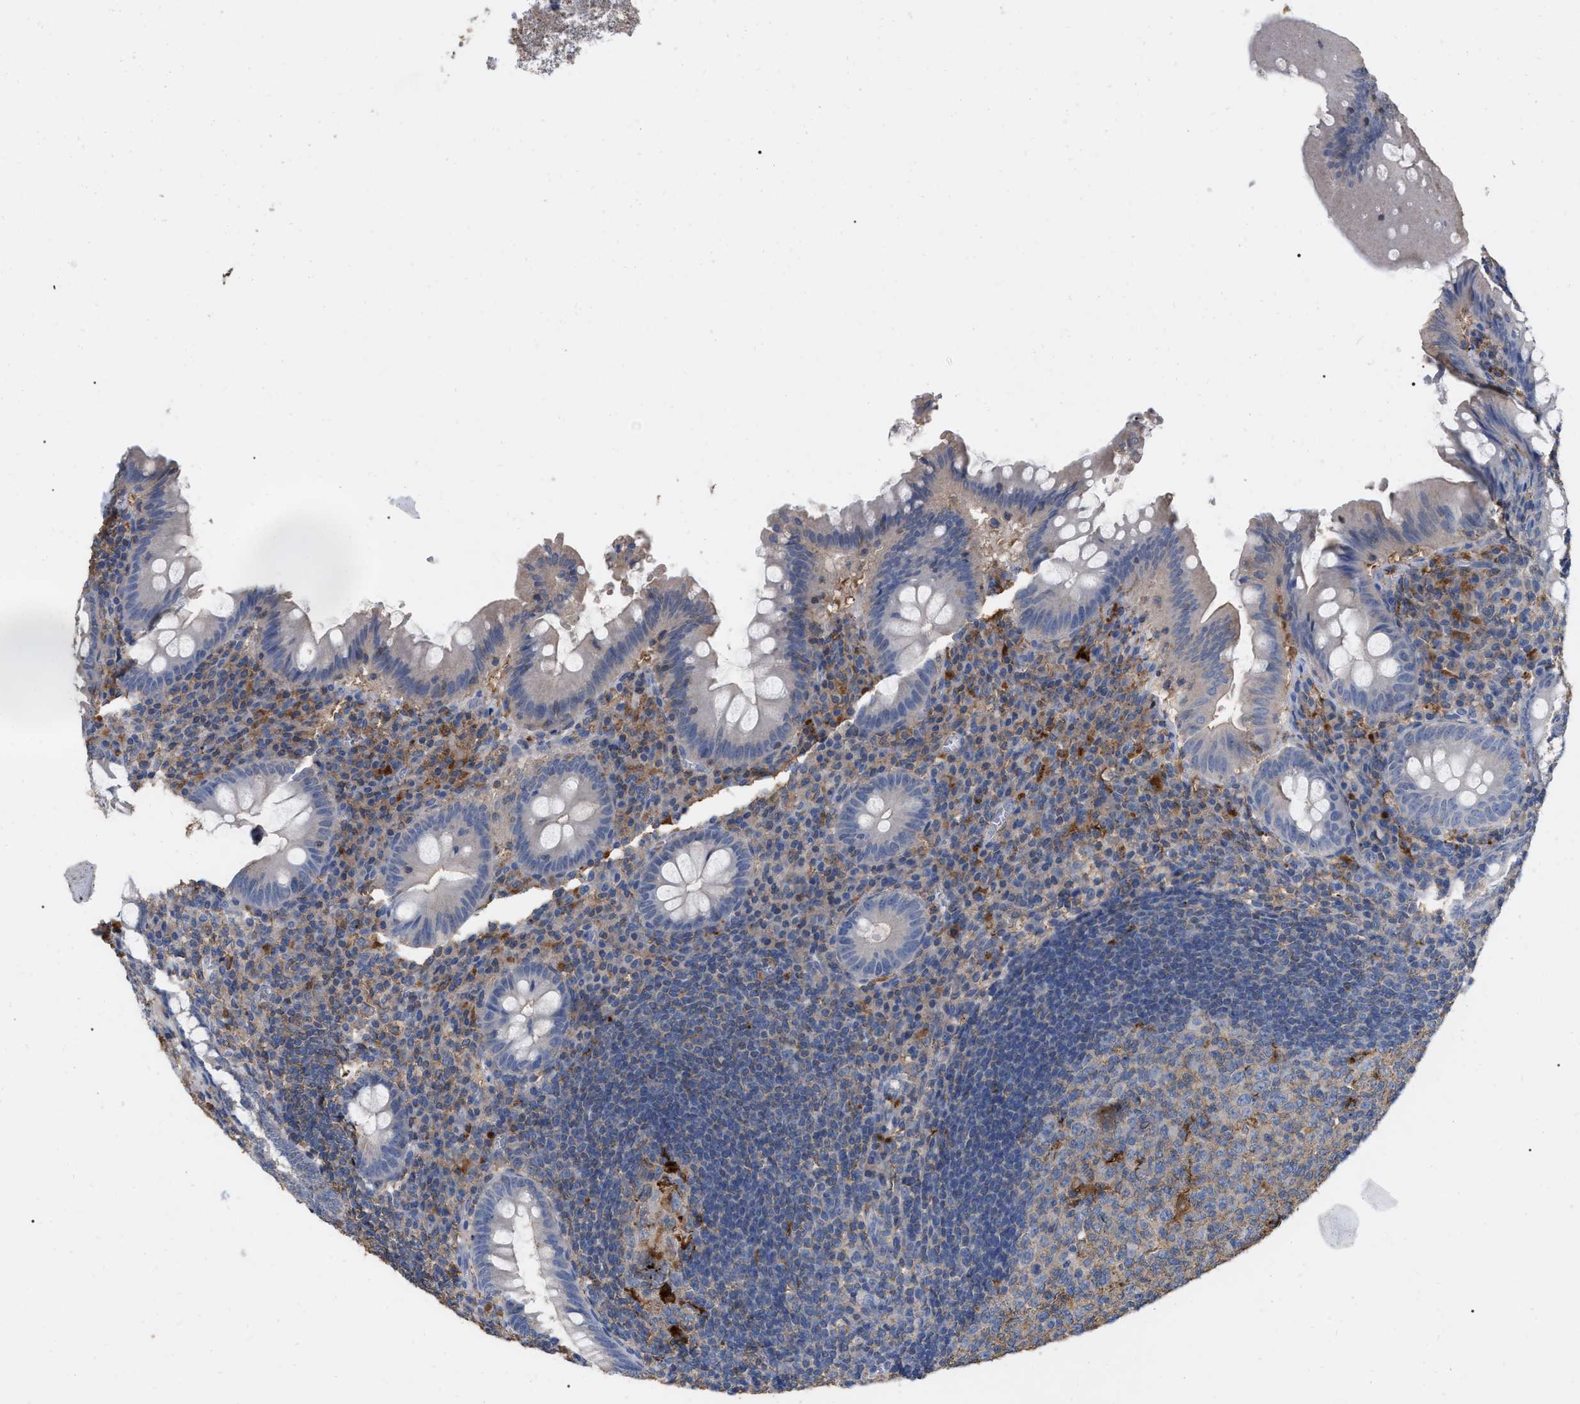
{"staining": {"intensity": "negative", "quantity": "none", "location": "none"}, "tissue": "appendix", "cell_type": "Glandular cells", "image_type": "normal", "snomed": [{"axis": "morphology", "description": "Normal tissue, NOS"}, {"axis": "topography", "description": "Appendix"}], "caption": "Glandular cells show no significant staining in benign appendix.", "gene": "GPR179", "patient": {"sex": "male", "age": 56}}